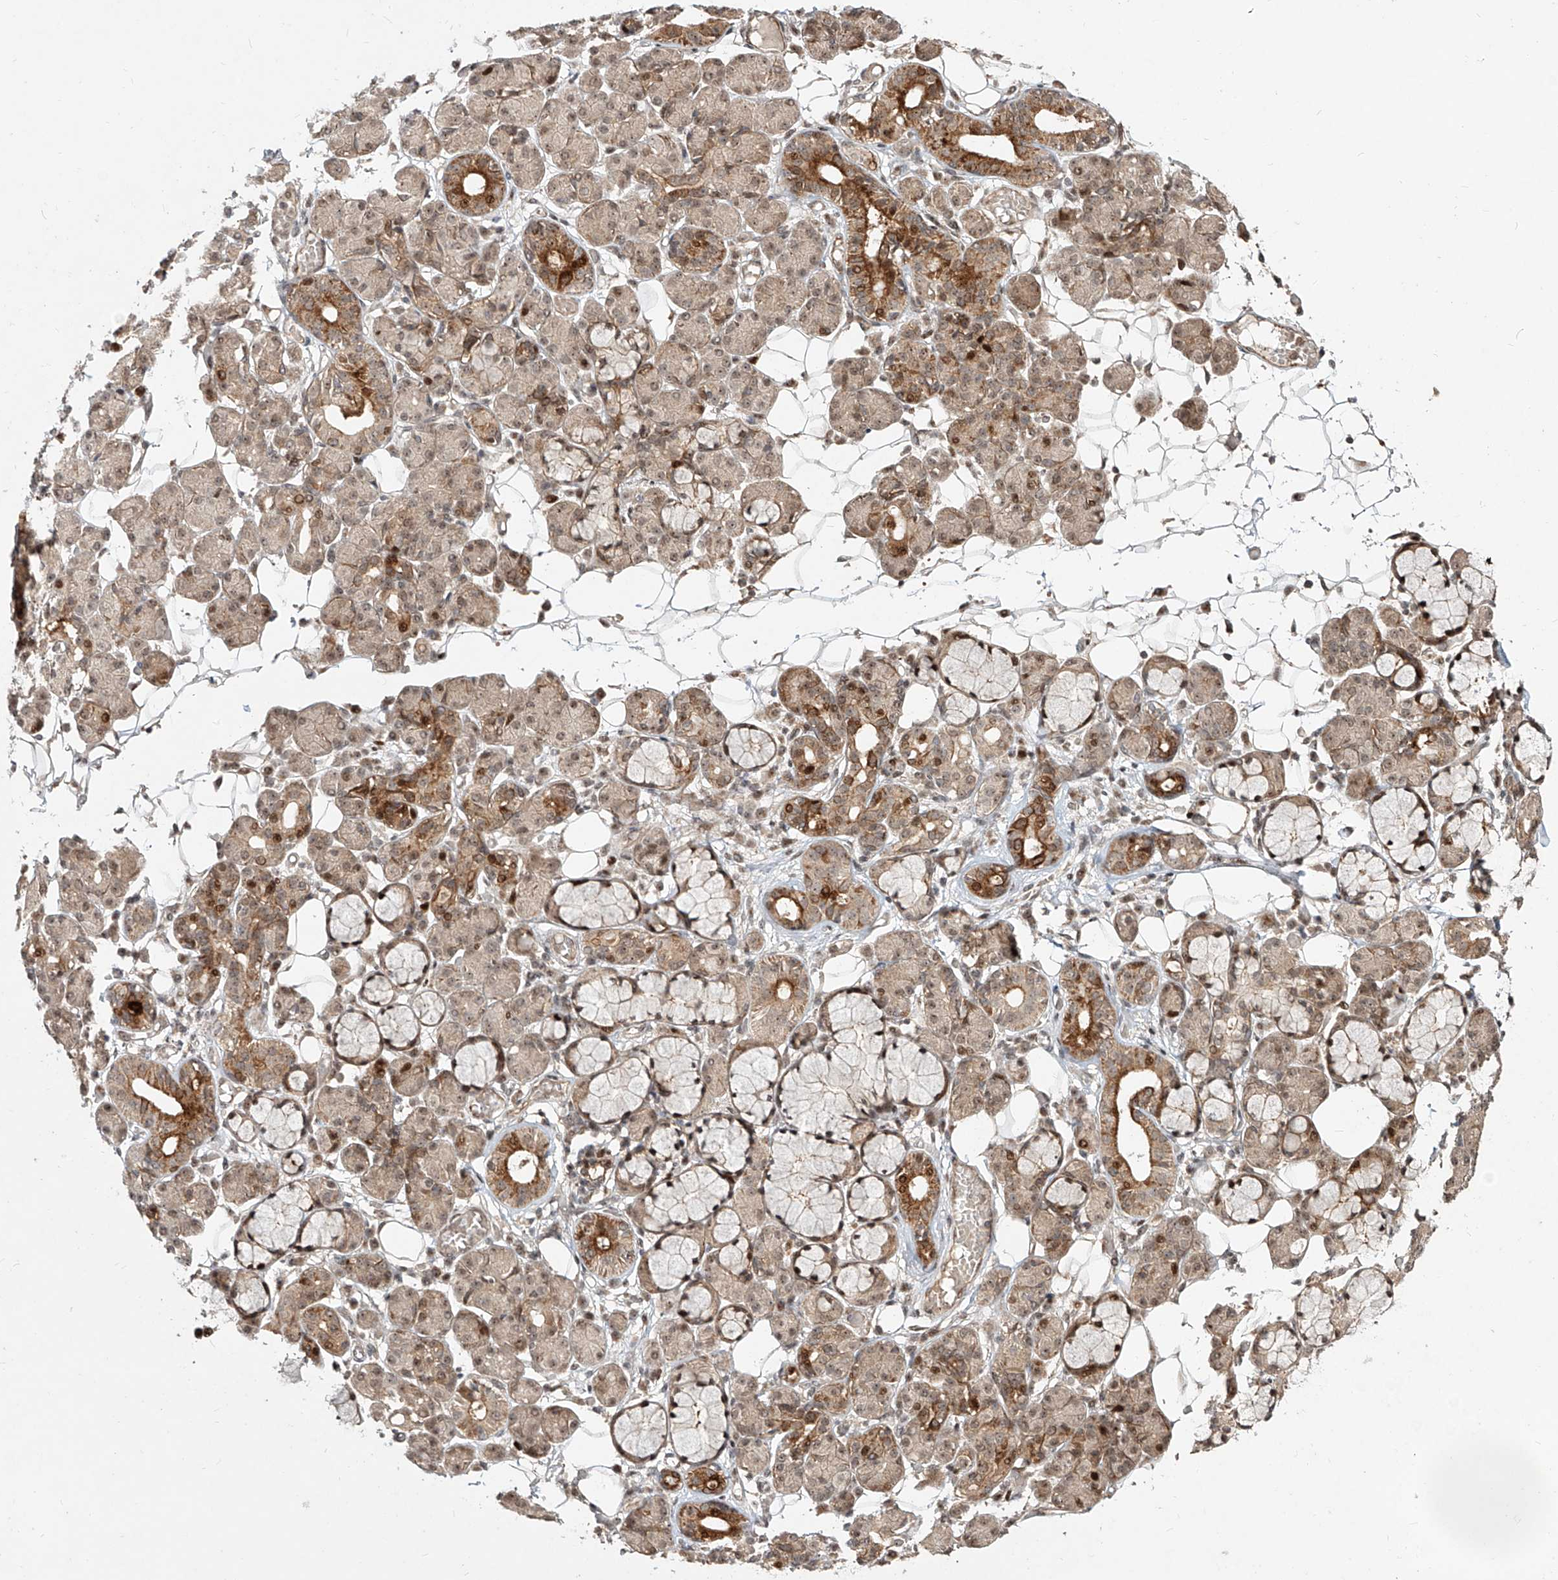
{"staining": {"intensity": "moderate", "quantity": ">75%", "location": "cytoplasmic/membranous,nuclear"}, "tissue": "salivary gland", "cell_type": "Glandular cells", "image_type": "normal", "snomed": [{"axis": "morphology", "description": "Normal tissue, NOS"}, {"axis": "topography", "description": "Salivary gland"}], "caption": "Glandular cells demonstrate medium levels of moderate cytoplasmic/membranous,nuclear expression in approximately >75% of cells in benign salivary gland.", "gene": "ZNF710", "patient": {"sex": "male", "age": 63}}